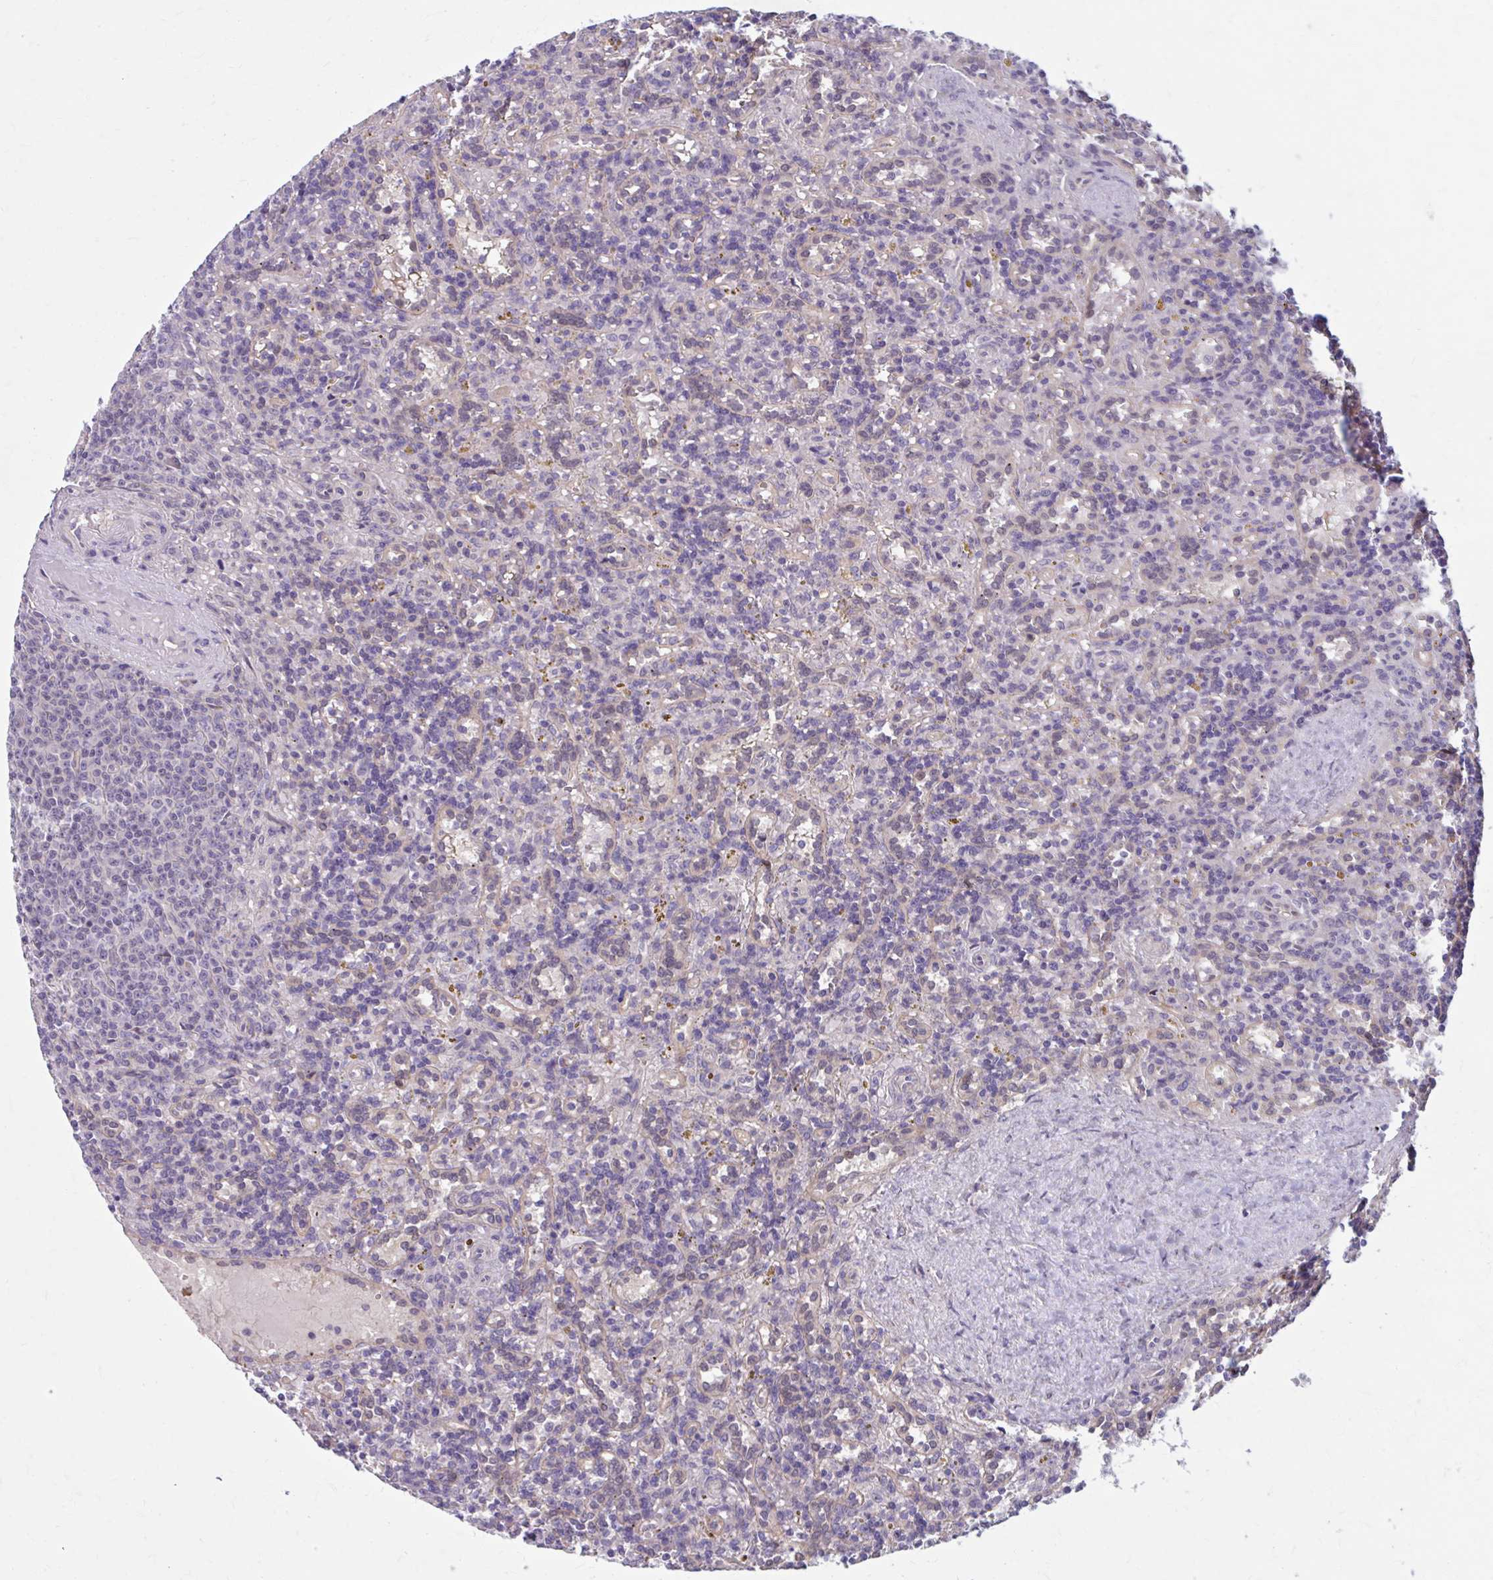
{"staining": {"intensity": "negative", "quantity": "none", "location": "none"}, "tissue": "lymphoma", "cell_type": "Tumor cells", "image_type": "cancer", "snomed": [{"axis": "morphology", "description": "Malignant lymphoma, non-Hodgkin's type, Low grade"}, {"axis": "topography", "description": "Spleen"}], "caption": "Tumor cells are negative for protein expression in human lymphoma.", "gene": "CHST3", "patient": {"sex": "male", "age": 67}}